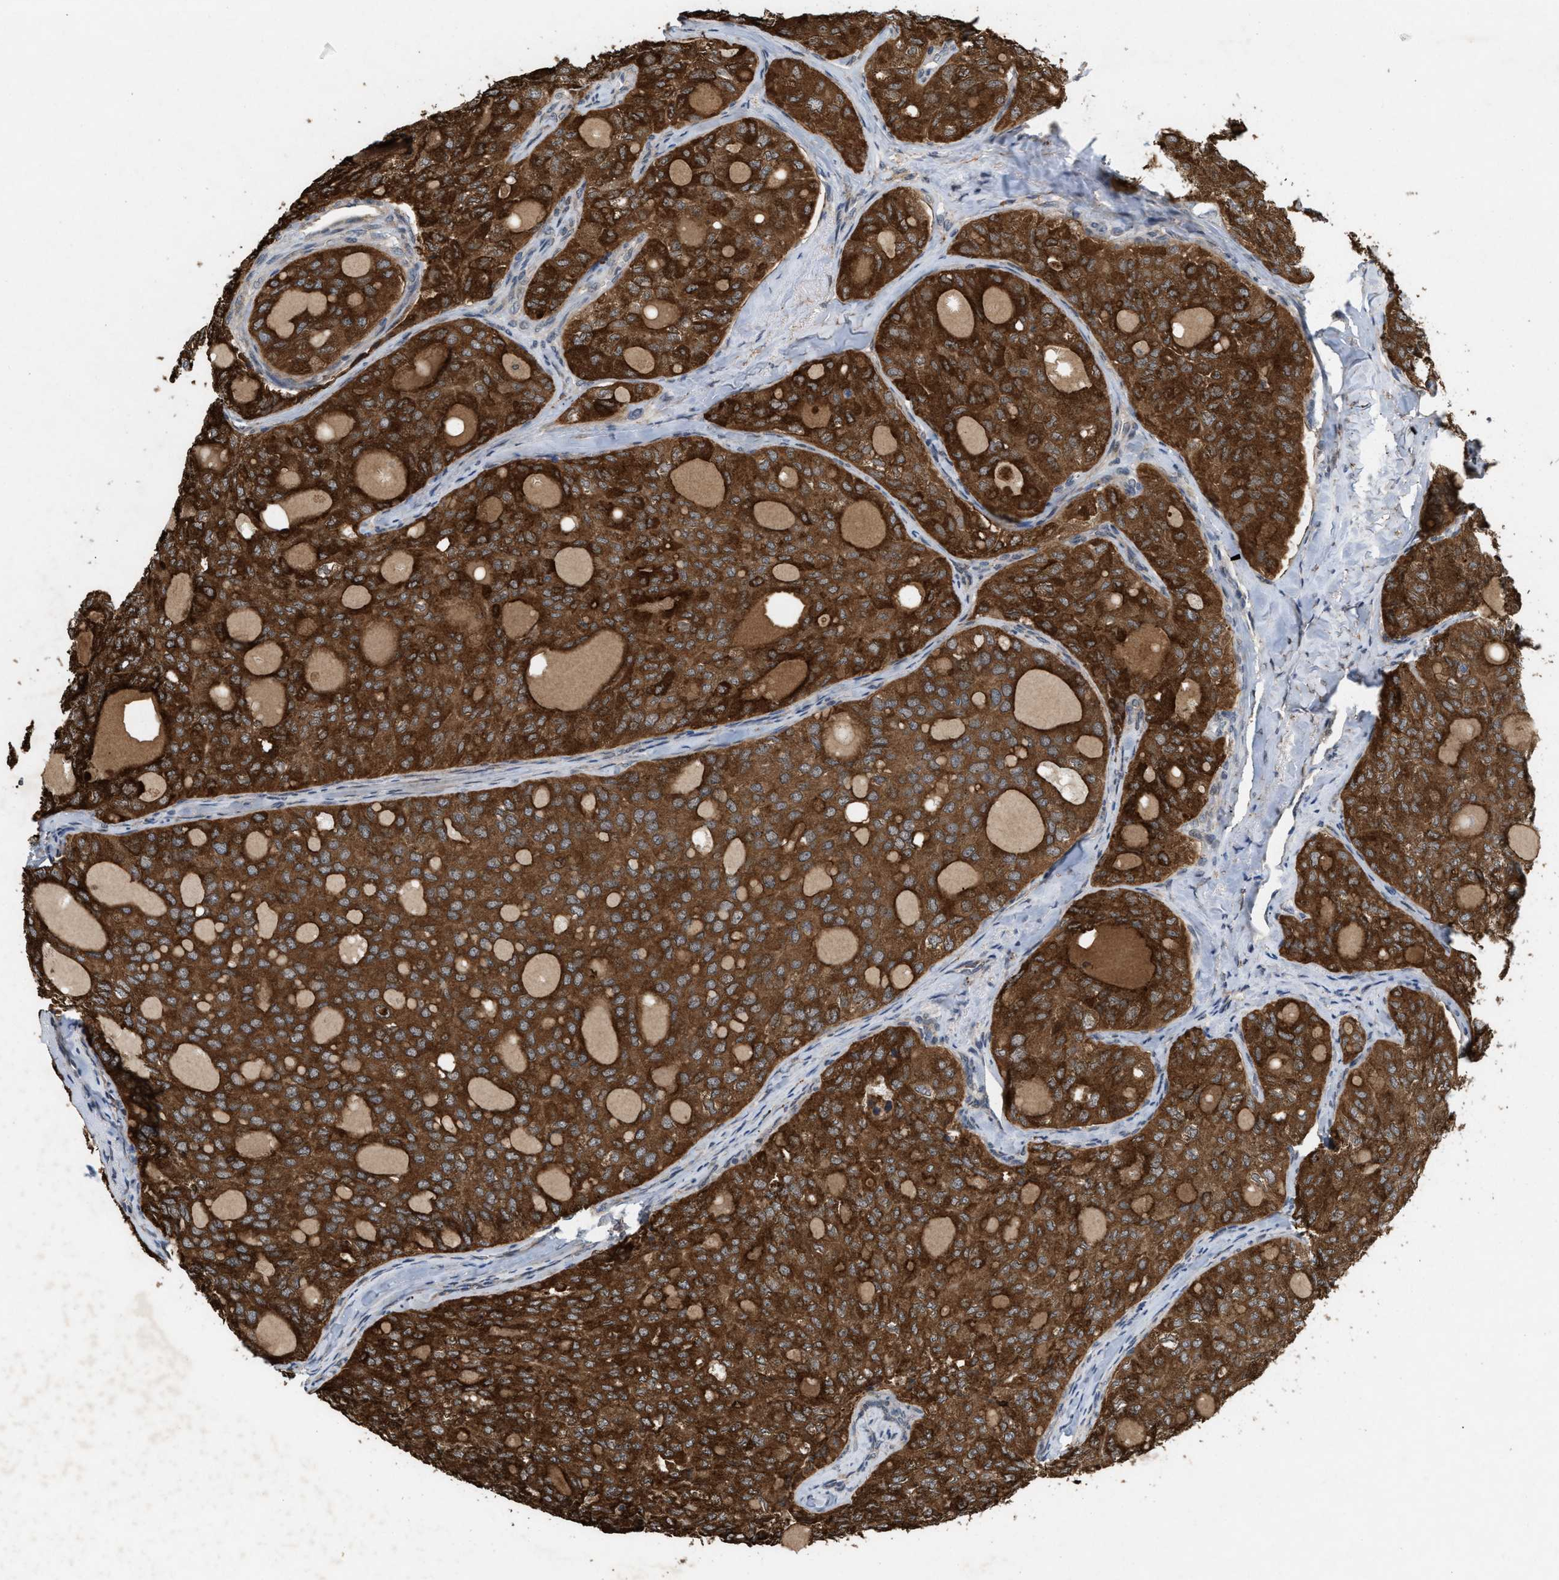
{"staining": {"intensity": "strong", "quantity": ">75%", "location": "cytoplasmic/membranous"}, "tissue": "thyroid cancer", "cell_type": "Tumor cells", "image_type": "cancer", "snomed": [{"axis": "morphology", "description": "Follicular adenoma carcinoma, NOS"}, {"axis": "topography", "description": "Thyroid gland"}], "caption": "About >75% of tumor cells in thyroid cancer show strong cytoplasmic/membranous protein positivity as visualized by brown immunohistochemical staining.", "gene": "MFSD6", "patient": {"sex": "male", "age": 75}}